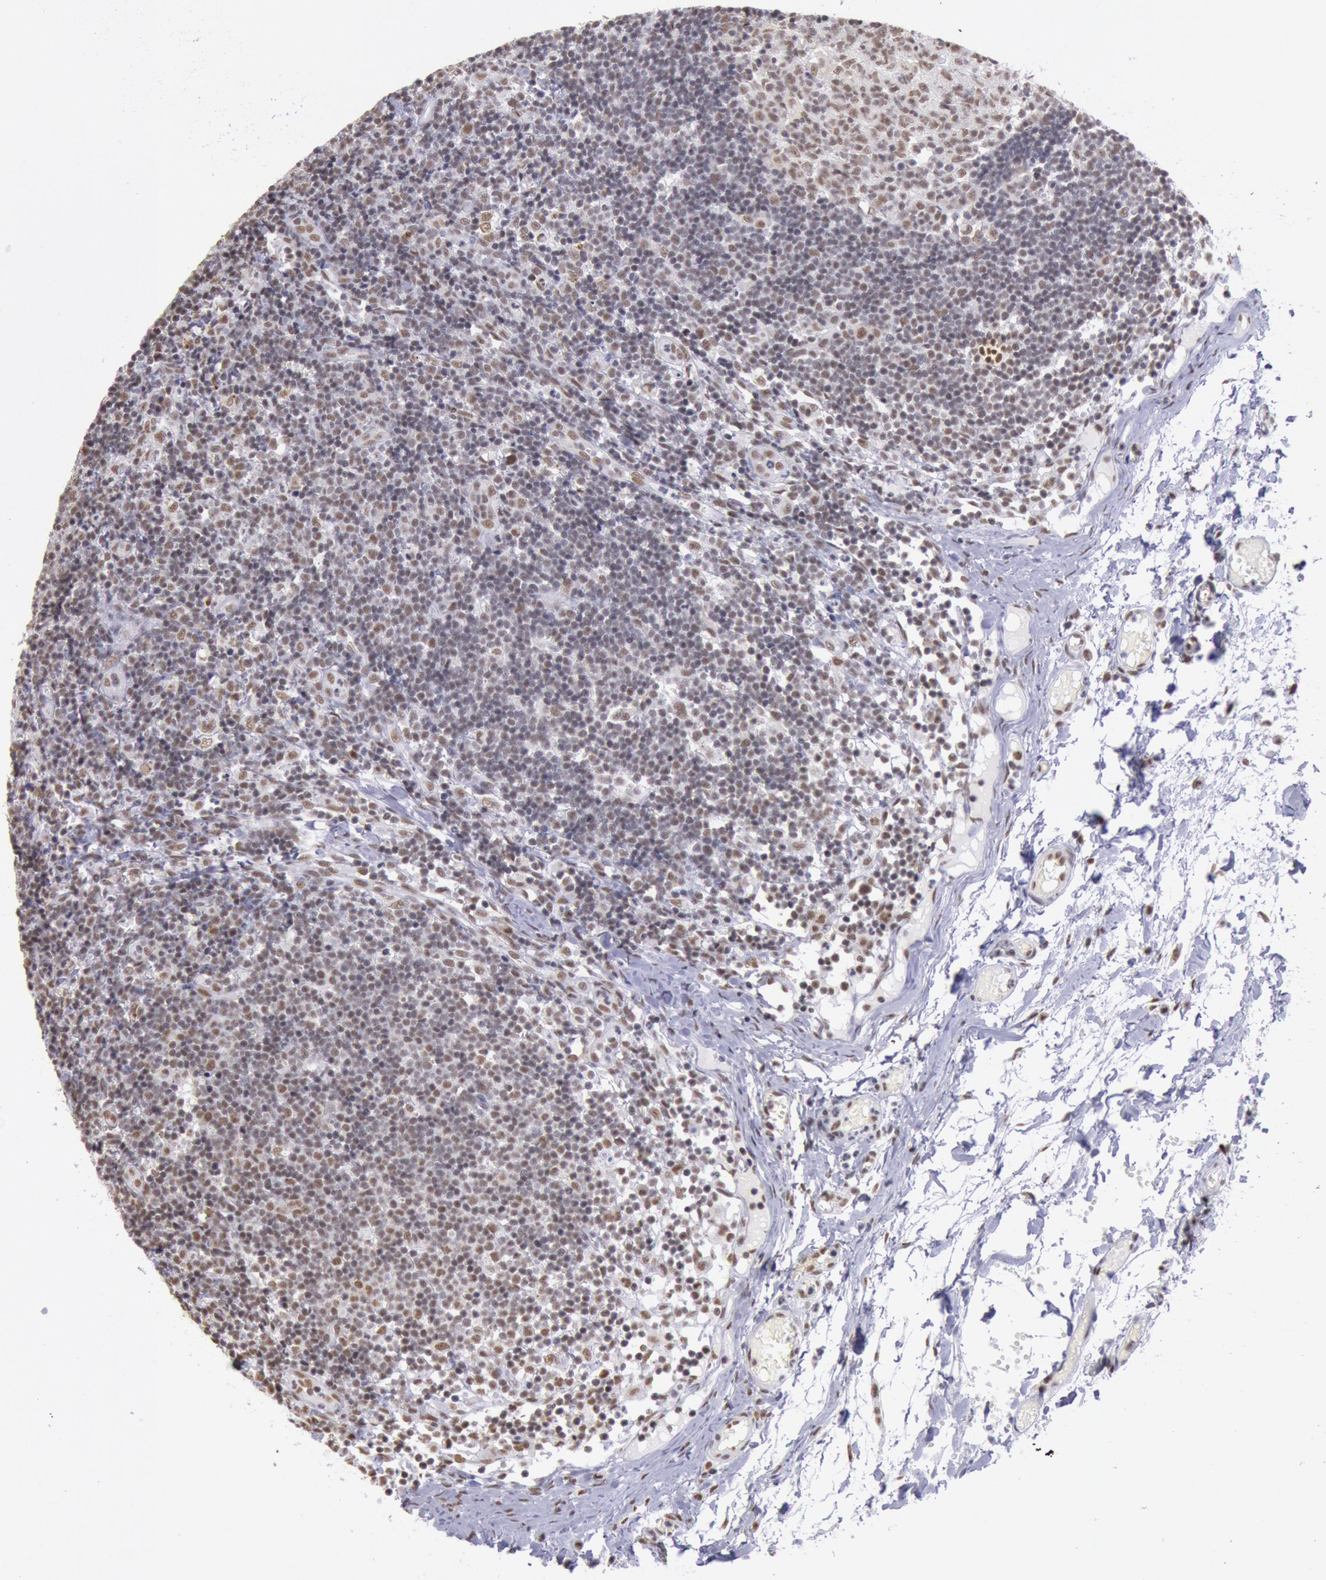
{"staining": {"intensity": "moderate", "quantity": "25%-75%", "location": "nuclear"}, "tissue": "lymph node", "cell_type": "Germinal center cells", "image_type": "normal", "snomed": [{"axis": "morphology", "description": "Normal tissue, NOS"}, {"axis": "morphology", "description": "Inflammation, NOS"}, {"axis": "topography", "description": "Lymph node"}, {"axis": "topography", "description": "Salivary gland"}], "caption": "Lymph node stained with a brown dye exhibits moderate nuclear positive positivity in about 25%-75% of germinal center cells.", "gene": "SNRPD3", "patient": {"sex": "male", "age": 3}}